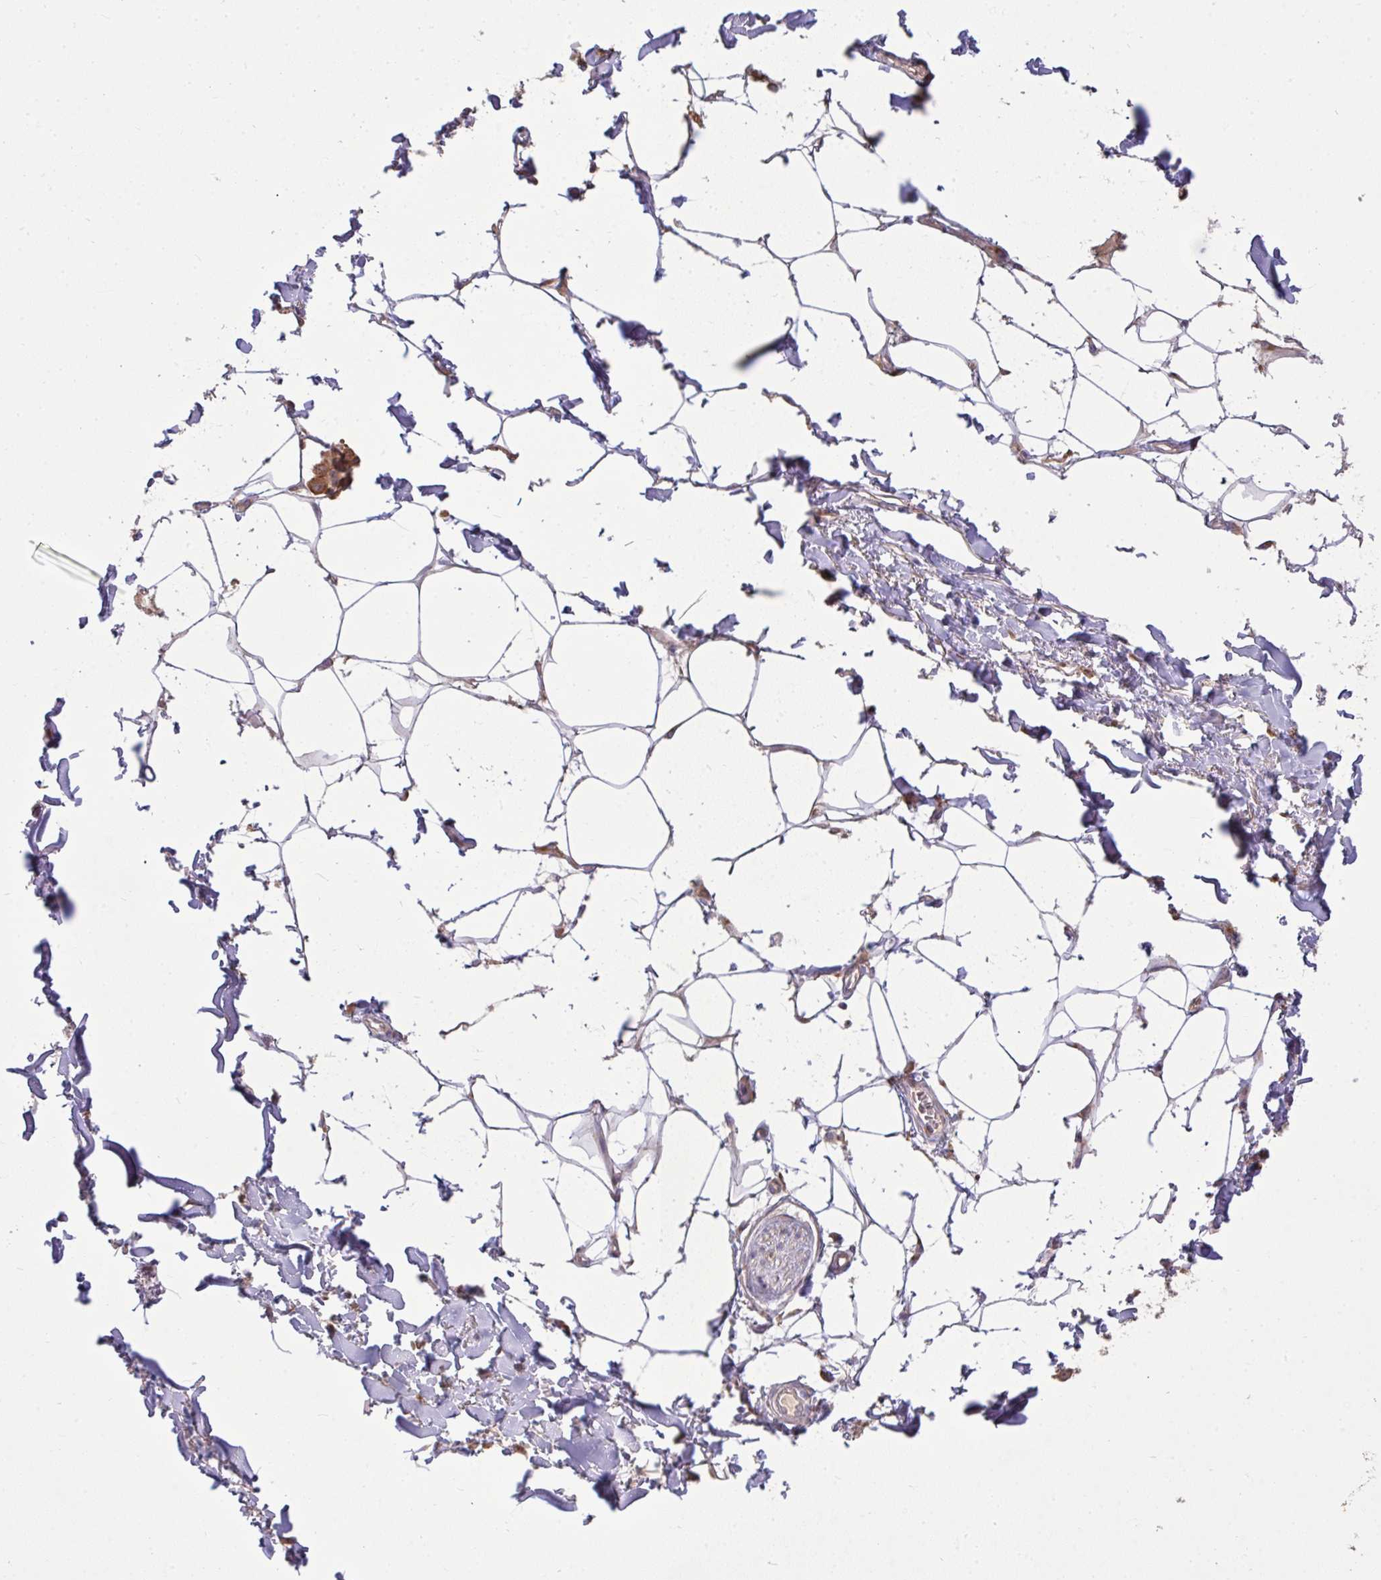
{"staining": {"intensity": "negative", "quantity": "none", "location": "none"}, "tissue": "adipose tissue", "cell_type": "Adipocytes", "image_type": "normal", "snomed": [{"axis": "morphology", "description": "Normal tissue, NOS"}, {"axis": "topography", "description": "Vagina"}, {"axis": "topography", "description": "Peripheral nerve tissue"}], "caption": "IHC histopathology image of benign human adipose tissue stained for a protein (brown), which exhibits no staining in adipocytes. (Stains: DAB (3,3'-diaminobenzidine) immunohistochemistry (IHC) with hematoxylin counter stain, Microscopy: brightfield microscopy at high magnification).", "gene": "SLC9A6", "patient": {"sex": "female", "age": 71}}